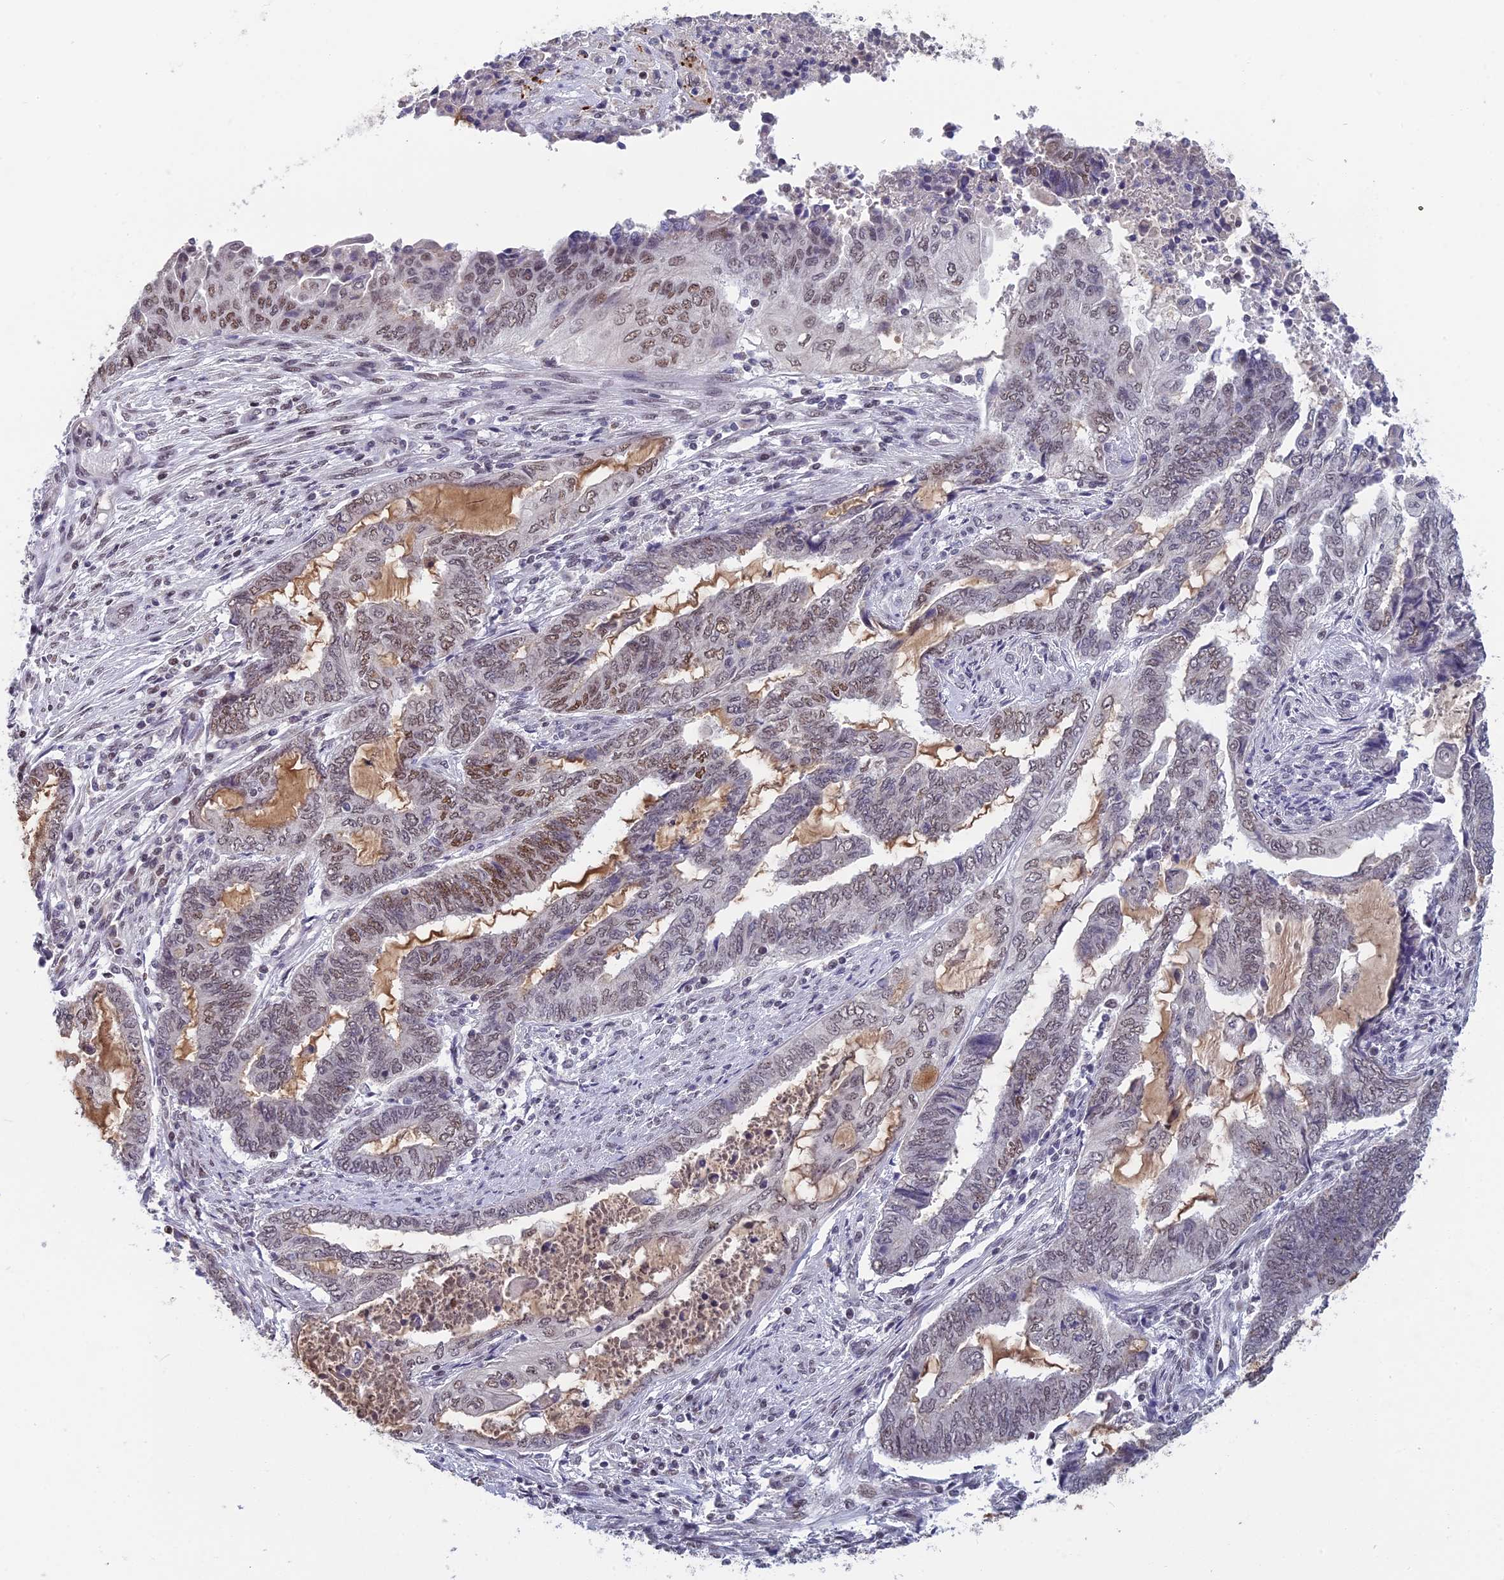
{"staining": {"intensity": "moderate", "quantity": "<25%", "location": "nuclear"}, "tissue": "endometrial cancer", "cell_type": "Tumor cells", "image_type": "cancer", "snomed": [{"axis": "morphology", "description": "Adenocarcinoma, NOS"}, {"axis": "topography", "description": "Uterus"}, {"axis": "topography", "description": "Endometrium"}], "caption": "A photomicrograph of endometrial cancer (adenocarcinoma) stained for a protein exhibits moderate nuclear brown staining in tumor cells.", "gene": "MT-CO3", "patient": {"sex": "female", "age": 70}}